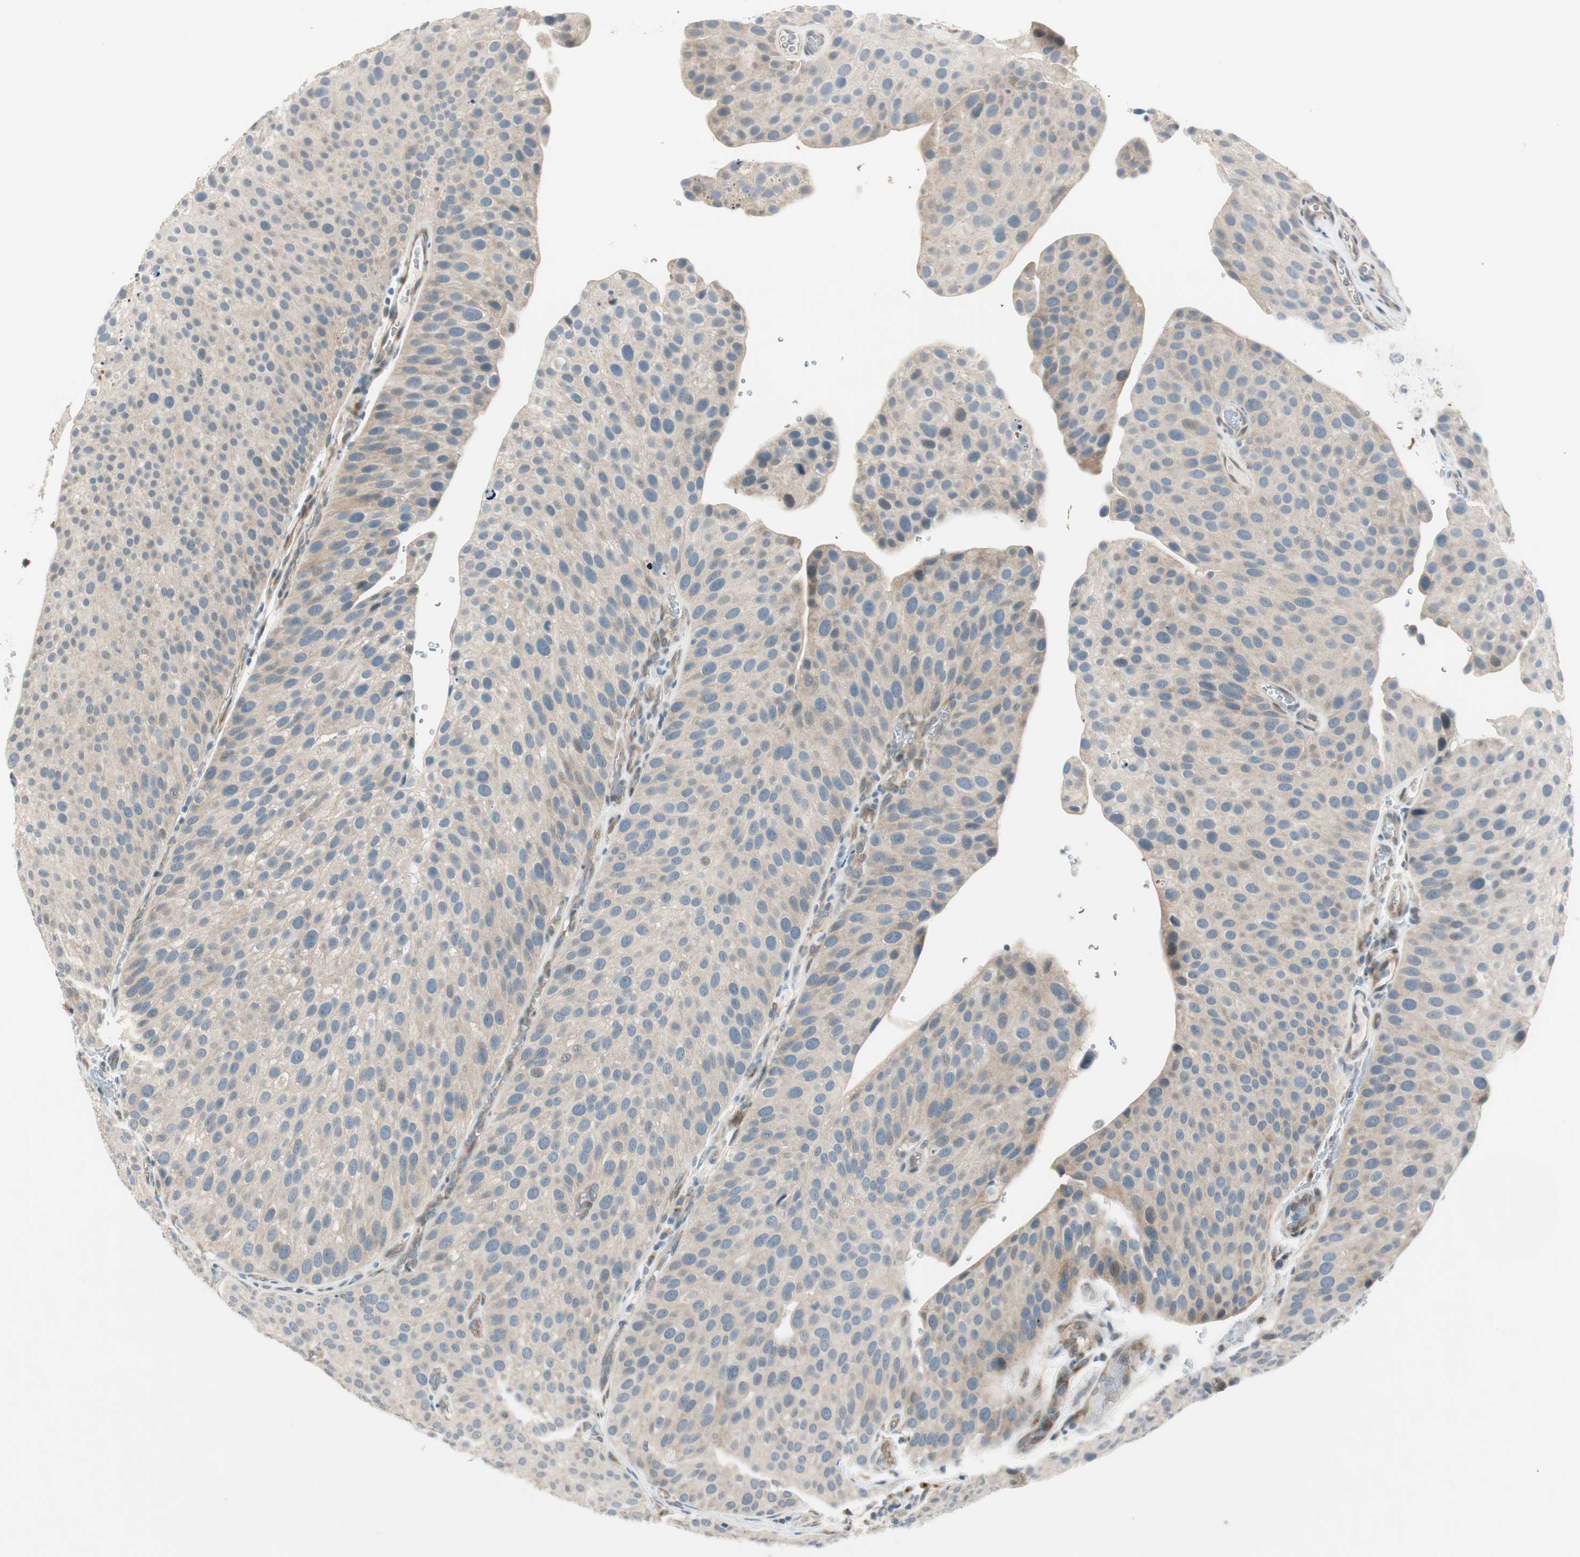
{"staining": {"intensity": "negative", "quantity": "none", "location": "none"}, "tissue": "urothelial cancer", "cell_type": "Tumor cells", "image_type": "cancer", "snomed": [{"axis": "morphology", "description": "Urothelial carcinoma, Low grade"}, {"axis": "topography", "description": "Smooth muscle"}, {"axis": "topography", "description": "Urinary bladder"}], "caption": "Urothelial carcinoma (low-grade) was stained to show a protein in brown. There is no significant staining in tumor cells.", "gene": "CGRRF1", "patient": {"sex": "male", "age": 60}}